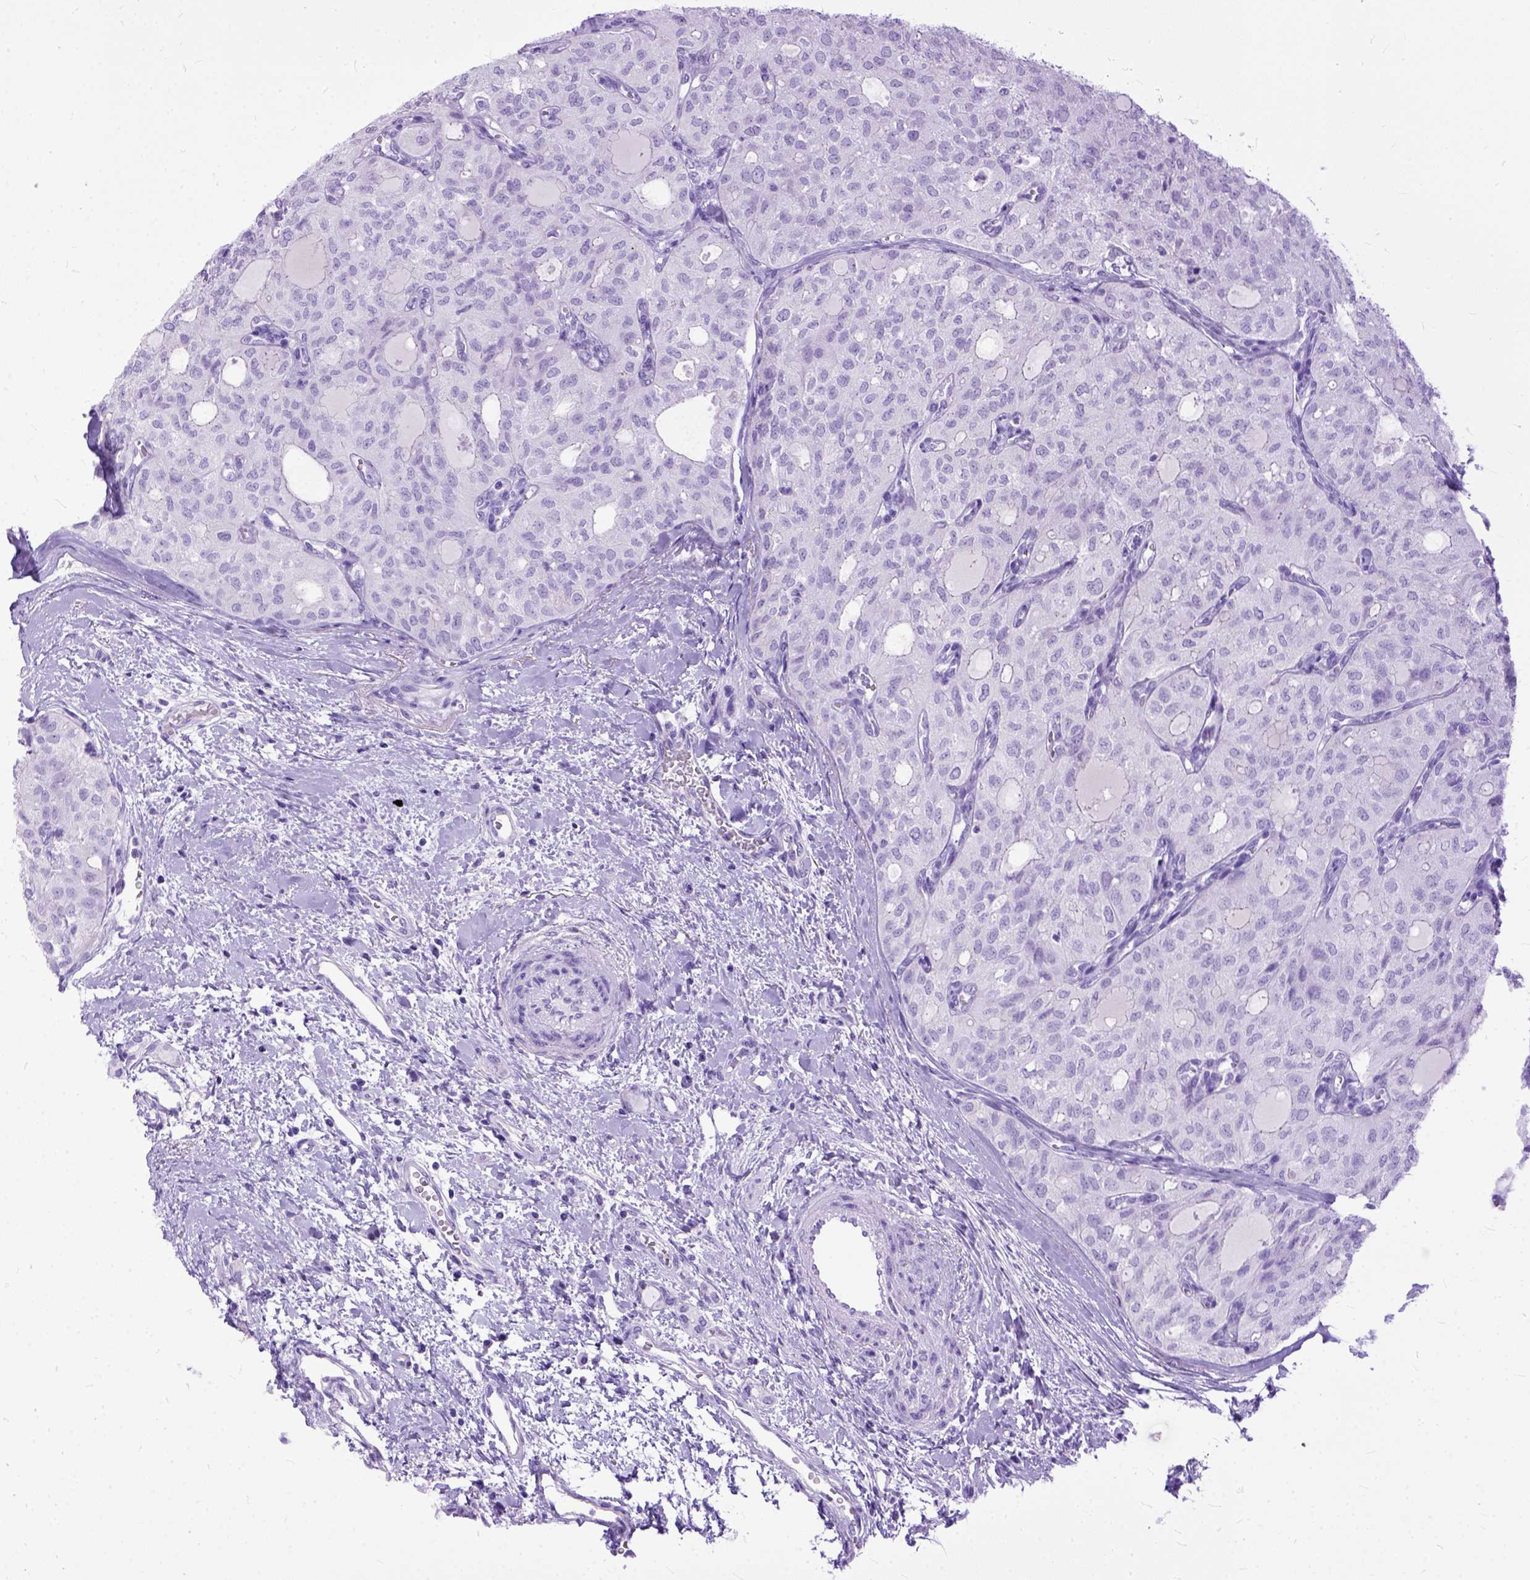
{"staining": {"intensity": "negative", "quantity": "none", "location": "none"}, "tissue": "thyroid cancer", "cell_type": "Tumor cells", "image_type": "cancer", "snomed": [{"axis": "morphology", "description": "Follicular adenoma carcinoma, NOS"}, {"axis": "topography", "description": "Thyroid gland"}], "caption": "Thyroid cancer (follicular adenoma carcinoma) was stained to show a protein in brown. There is no significant staining in tumor cells.", "gene": "GNGT1", "patient": {"sex": "male", "age": 75}}